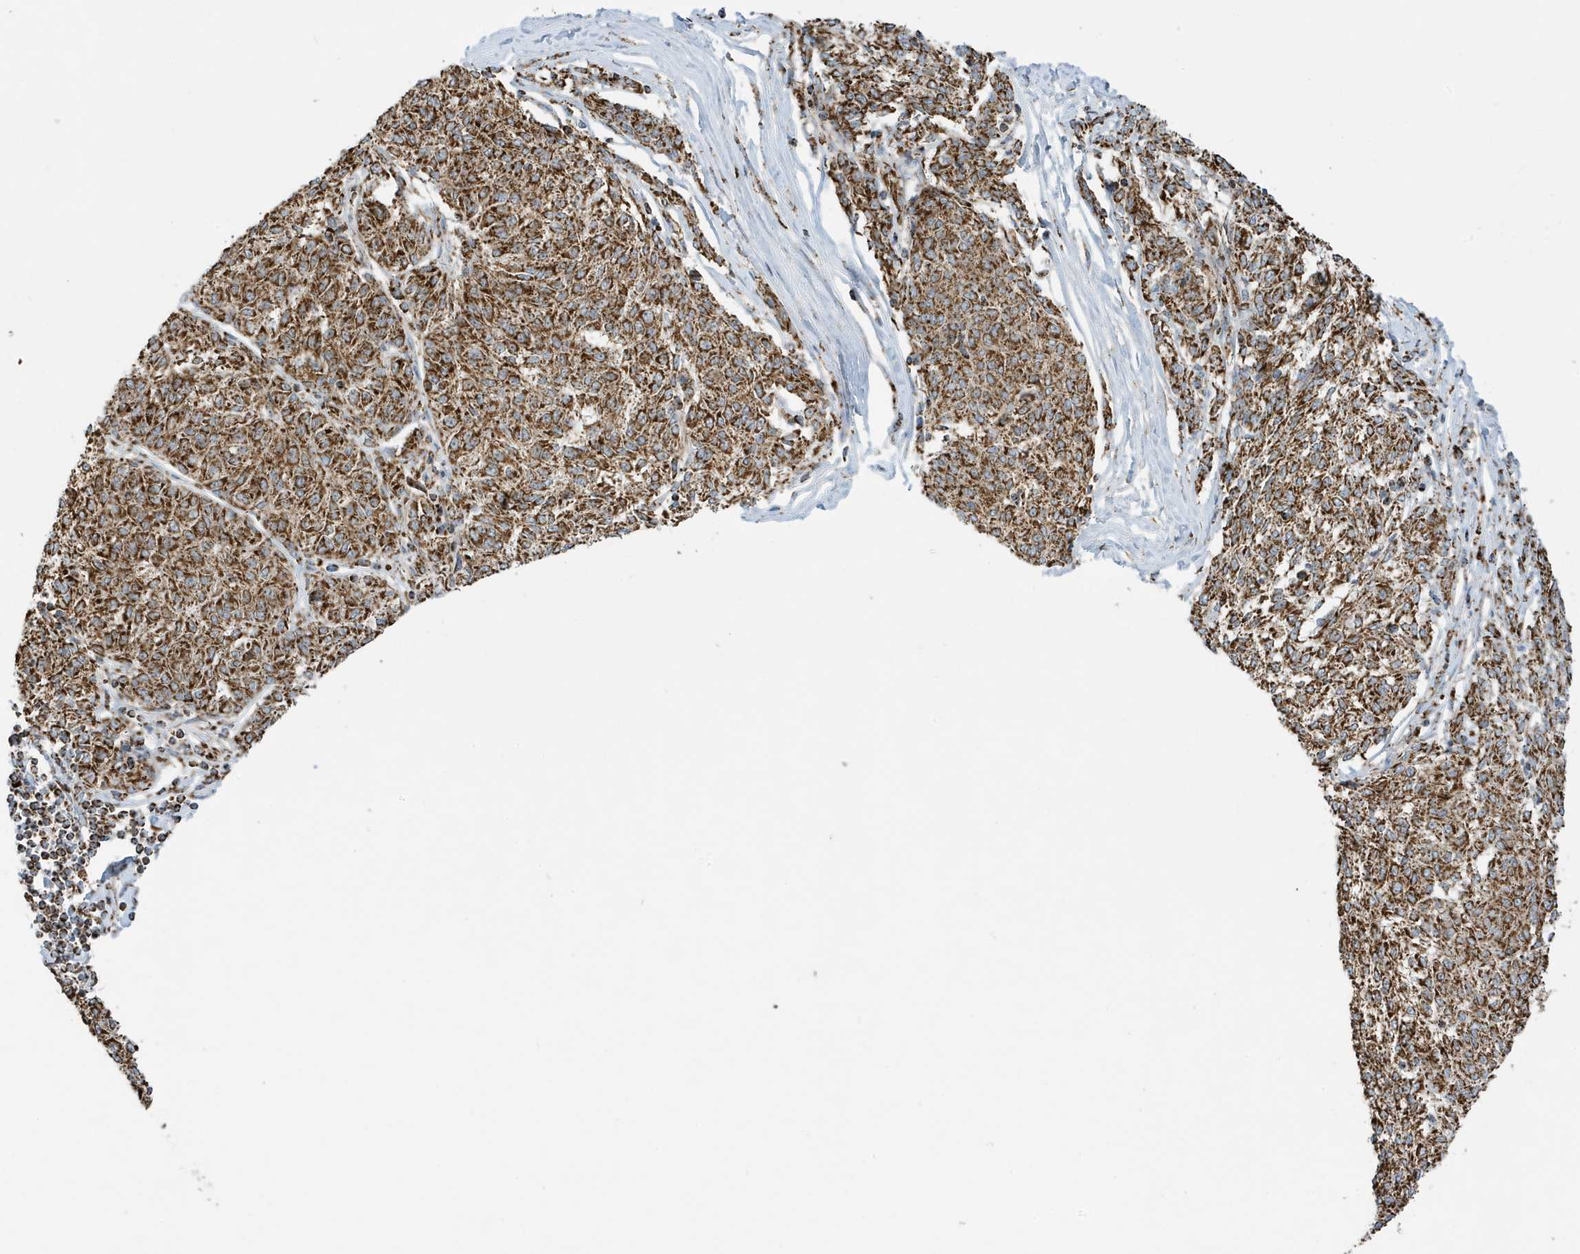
{"staining": {"intensity": "strong", "quantity": ">75%", "location": "cytoplasmic/membranous"}, "tissue": "melanoma", "cell_type": "Tumor cells", "image_type": "cancer", "snomed": [{"axis": "morphology", "description": "Malignant melanoma, NOS"}, {"axis": "topography", "description": "Skin"}], "caption": "Melanoma stained with a protein marker shows strong staining in tumor cells.", "gene": "ATP5ME", "patient": {"sex": "female", "age": 72}}